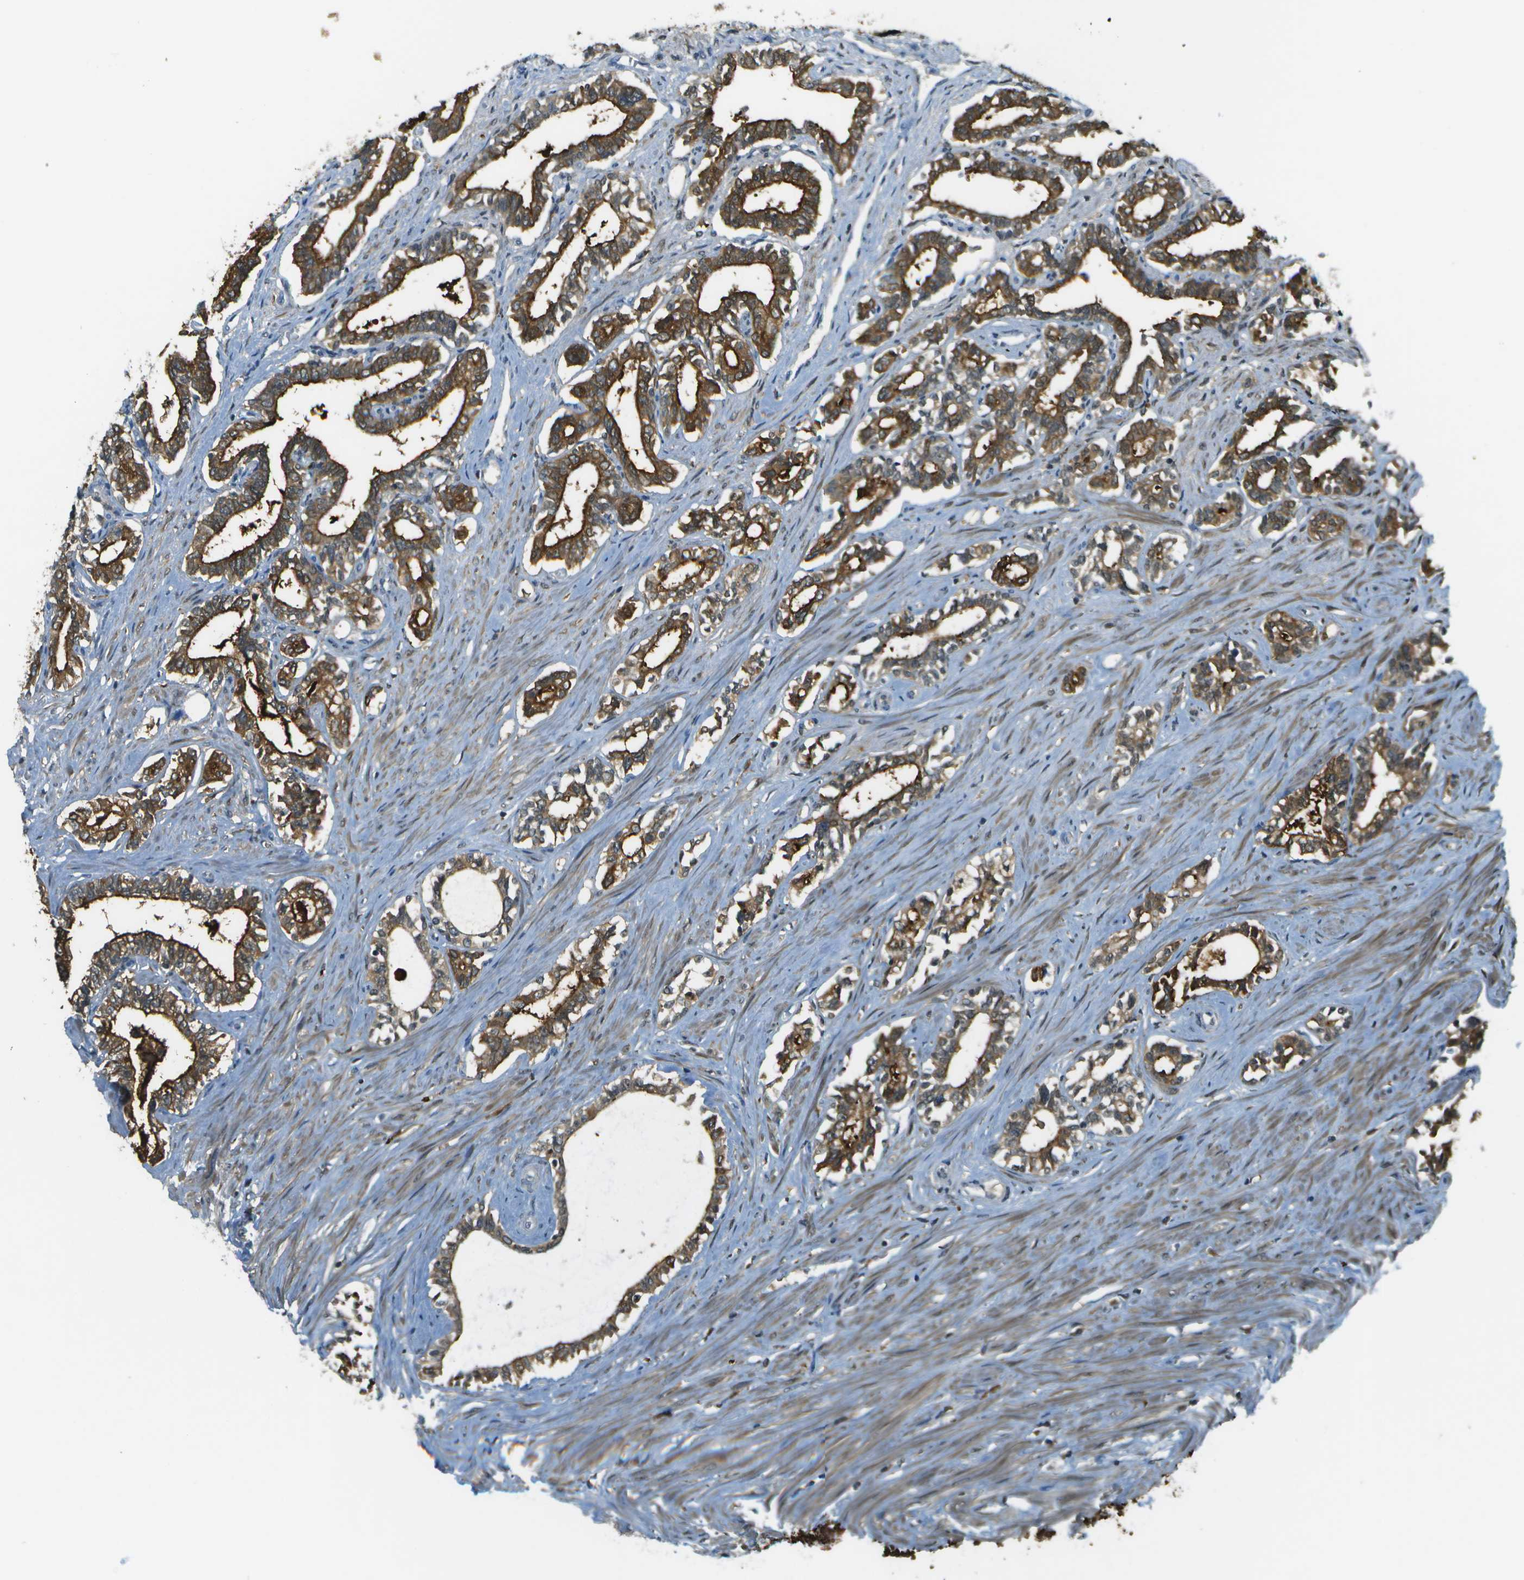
{"staining": {"intensity": "strong", "quantity": ">75%", "location": "cytoplasmic/membranous"}, "tissue": "seminal vesicle", "cell_type": "Glandular cells", "image_type": "normal", "snomed": [{"axis": "morphology", "description": "Normal tissue, NOS"}, {"axis": "morphology", "description": "Adenocarcinoma, High grade"}, {"axis": "topography", "description": "Prostate"}, {"axis": "topography", "description": "Seminal veicle"}], "caption": "Immunohistochemistry of normal human seminal vesicle exhibits high levels of strong cytoplasmic/membranous staining in about >75% of glandular cells.", "gene": "CDH23", "patient": {"sex": "male", "age": 55}}